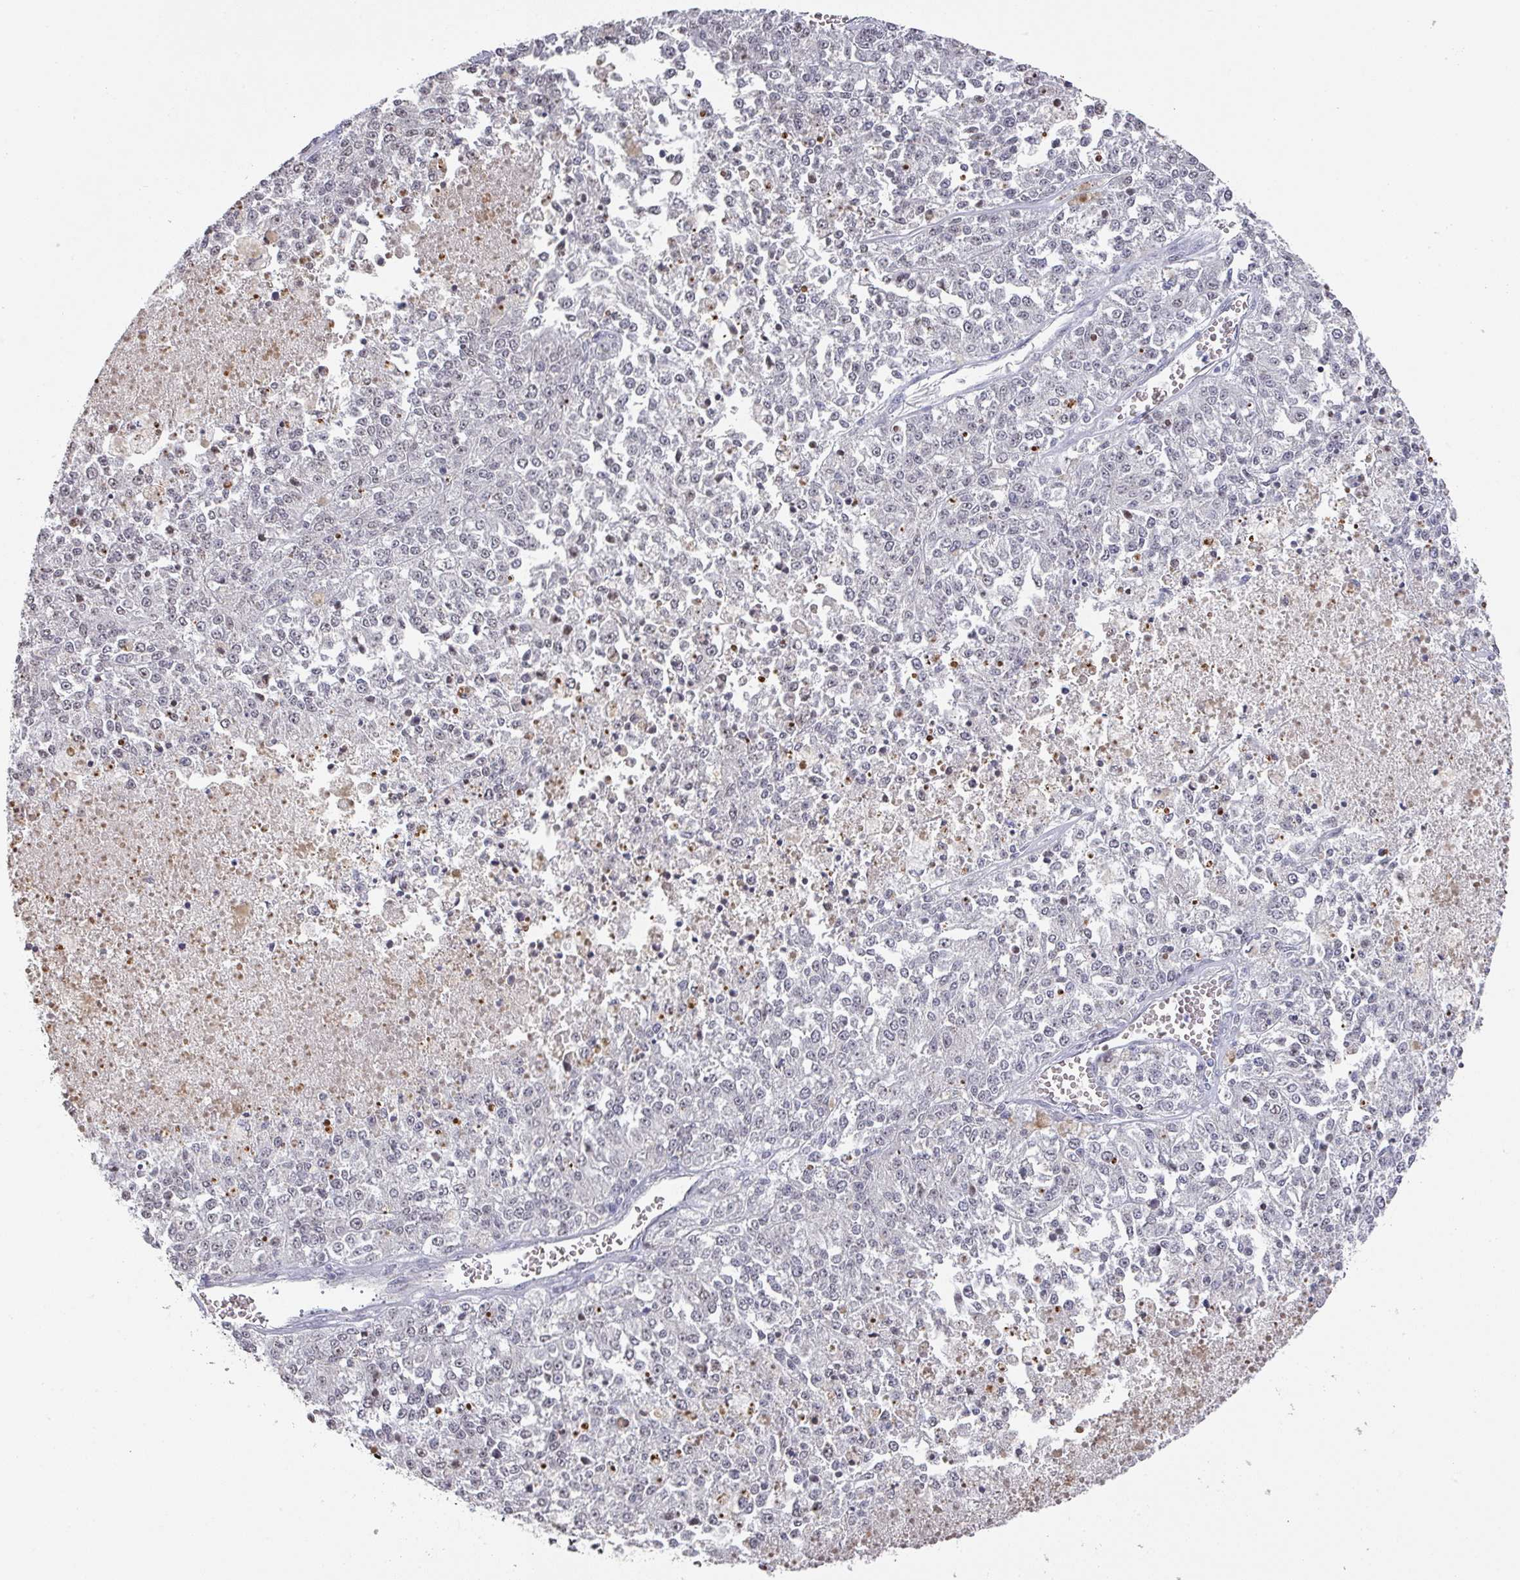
{"staining": {"intensity": "negative", "quantity": "none", "location": "none"}, "tissue": "melanoma", "cell_type": "Tumor cells", "image_type": "cancer", "snomed": [{"axis": "morphology", "description": "Malignant melanoma, NOS"}, {"axis": "topography", "description": "Skin"}], "caption": "This is an IHC micrograph of human melanoma. There is no expression in tumor cells.", "gene": "ZNF654", "patient": {"sex": "female", "age": 64}}